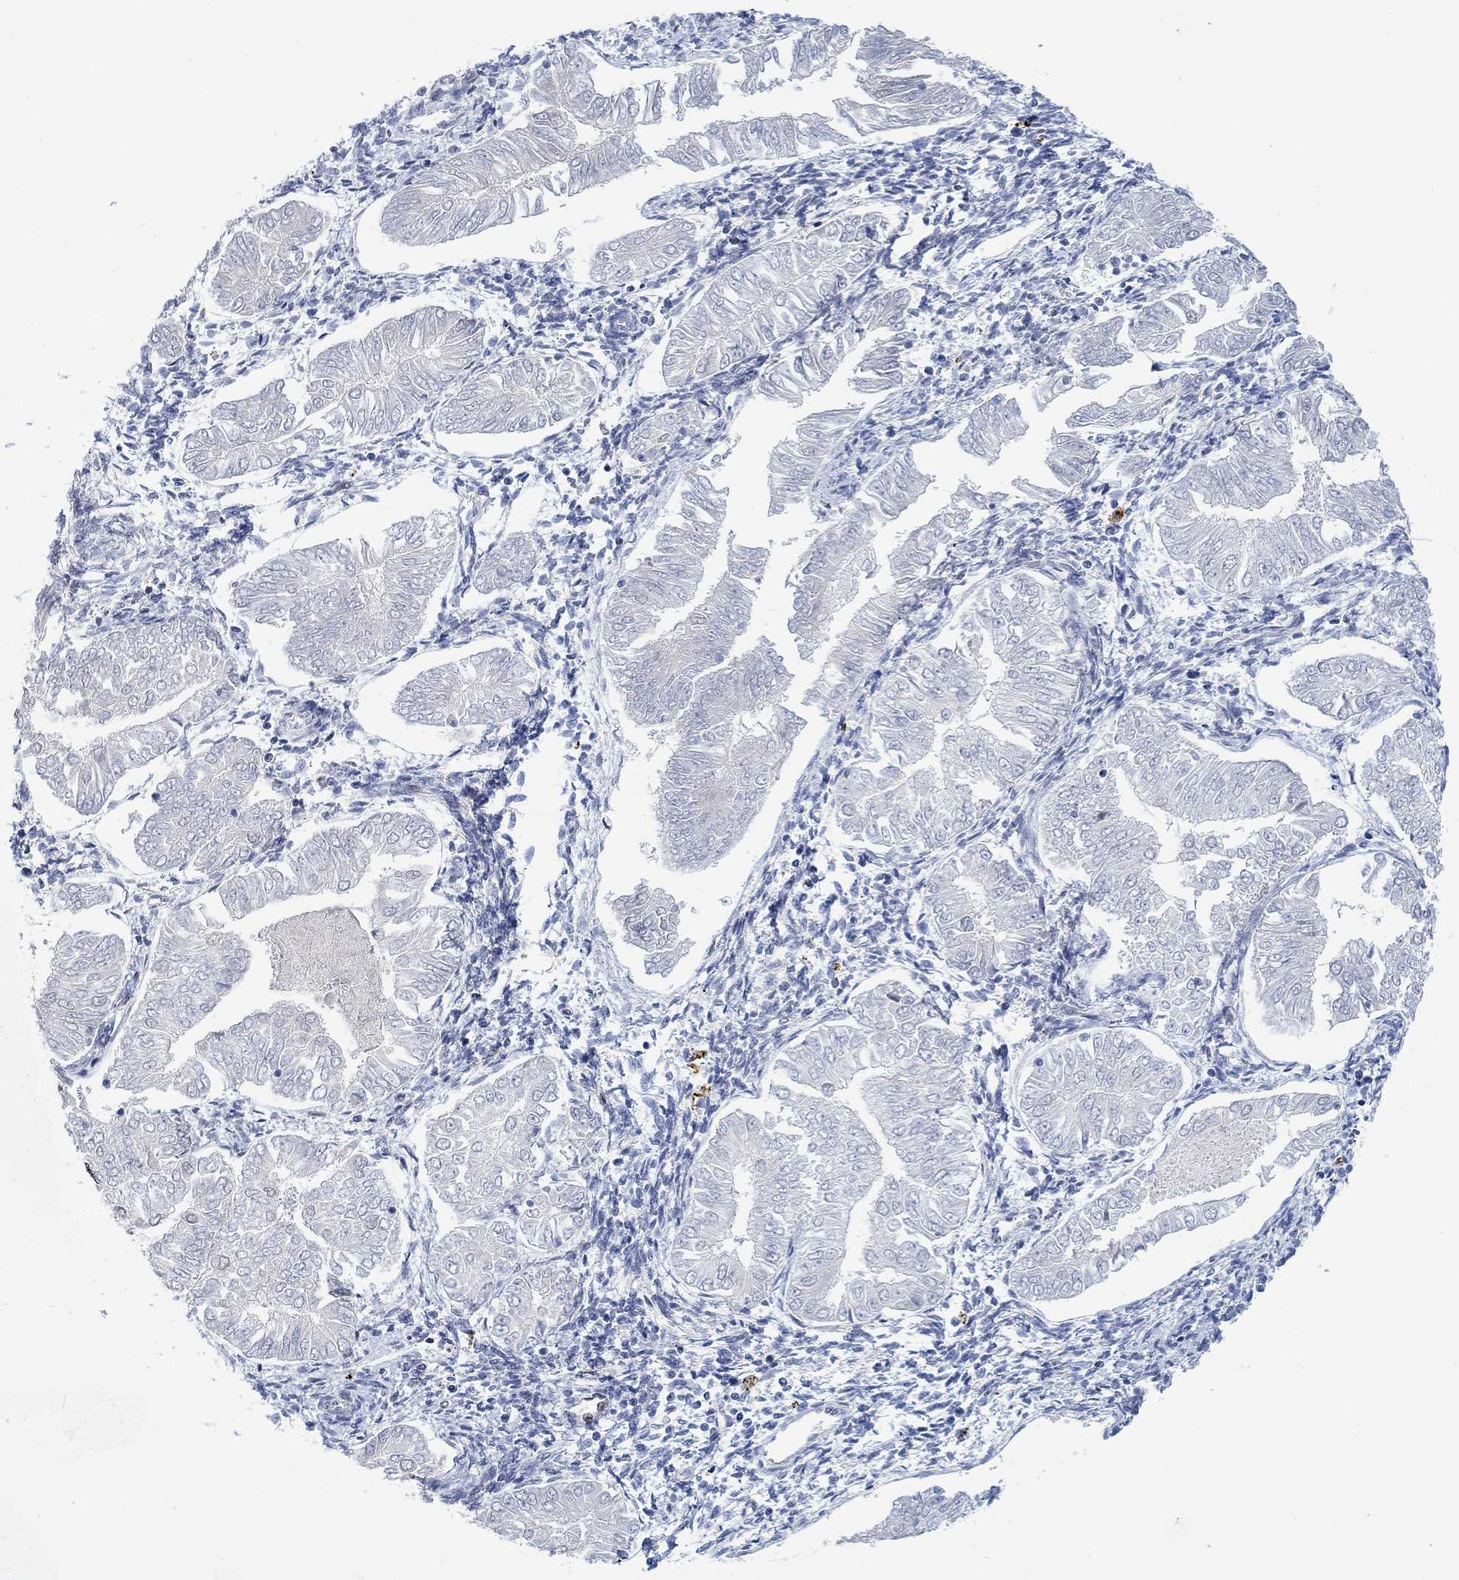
{"staining": {"intensity": "negative", "quantity": "none", "location": "none"}, "tissue": "endometrial cancer", "cell_type": "Tumor cells", "image_type": "cancer", "snomed": [{"axis": "morphology", "description": "Adenocarcinoma, NOS"}, {"axis": "topography", "description": "Endometrium"}], "caption": "Endometrial cancer (adenocarcinoma) was stained to show a protein in brown. There is no significant expression in tumor cells. The staining was performed using DAB to visualize the protein expression in brown, while the nuclei were stained in blue with hematoxylin (Magnification: 20x).", "gene": "USP39", "patient": {"sex": "female", "age": 53}}